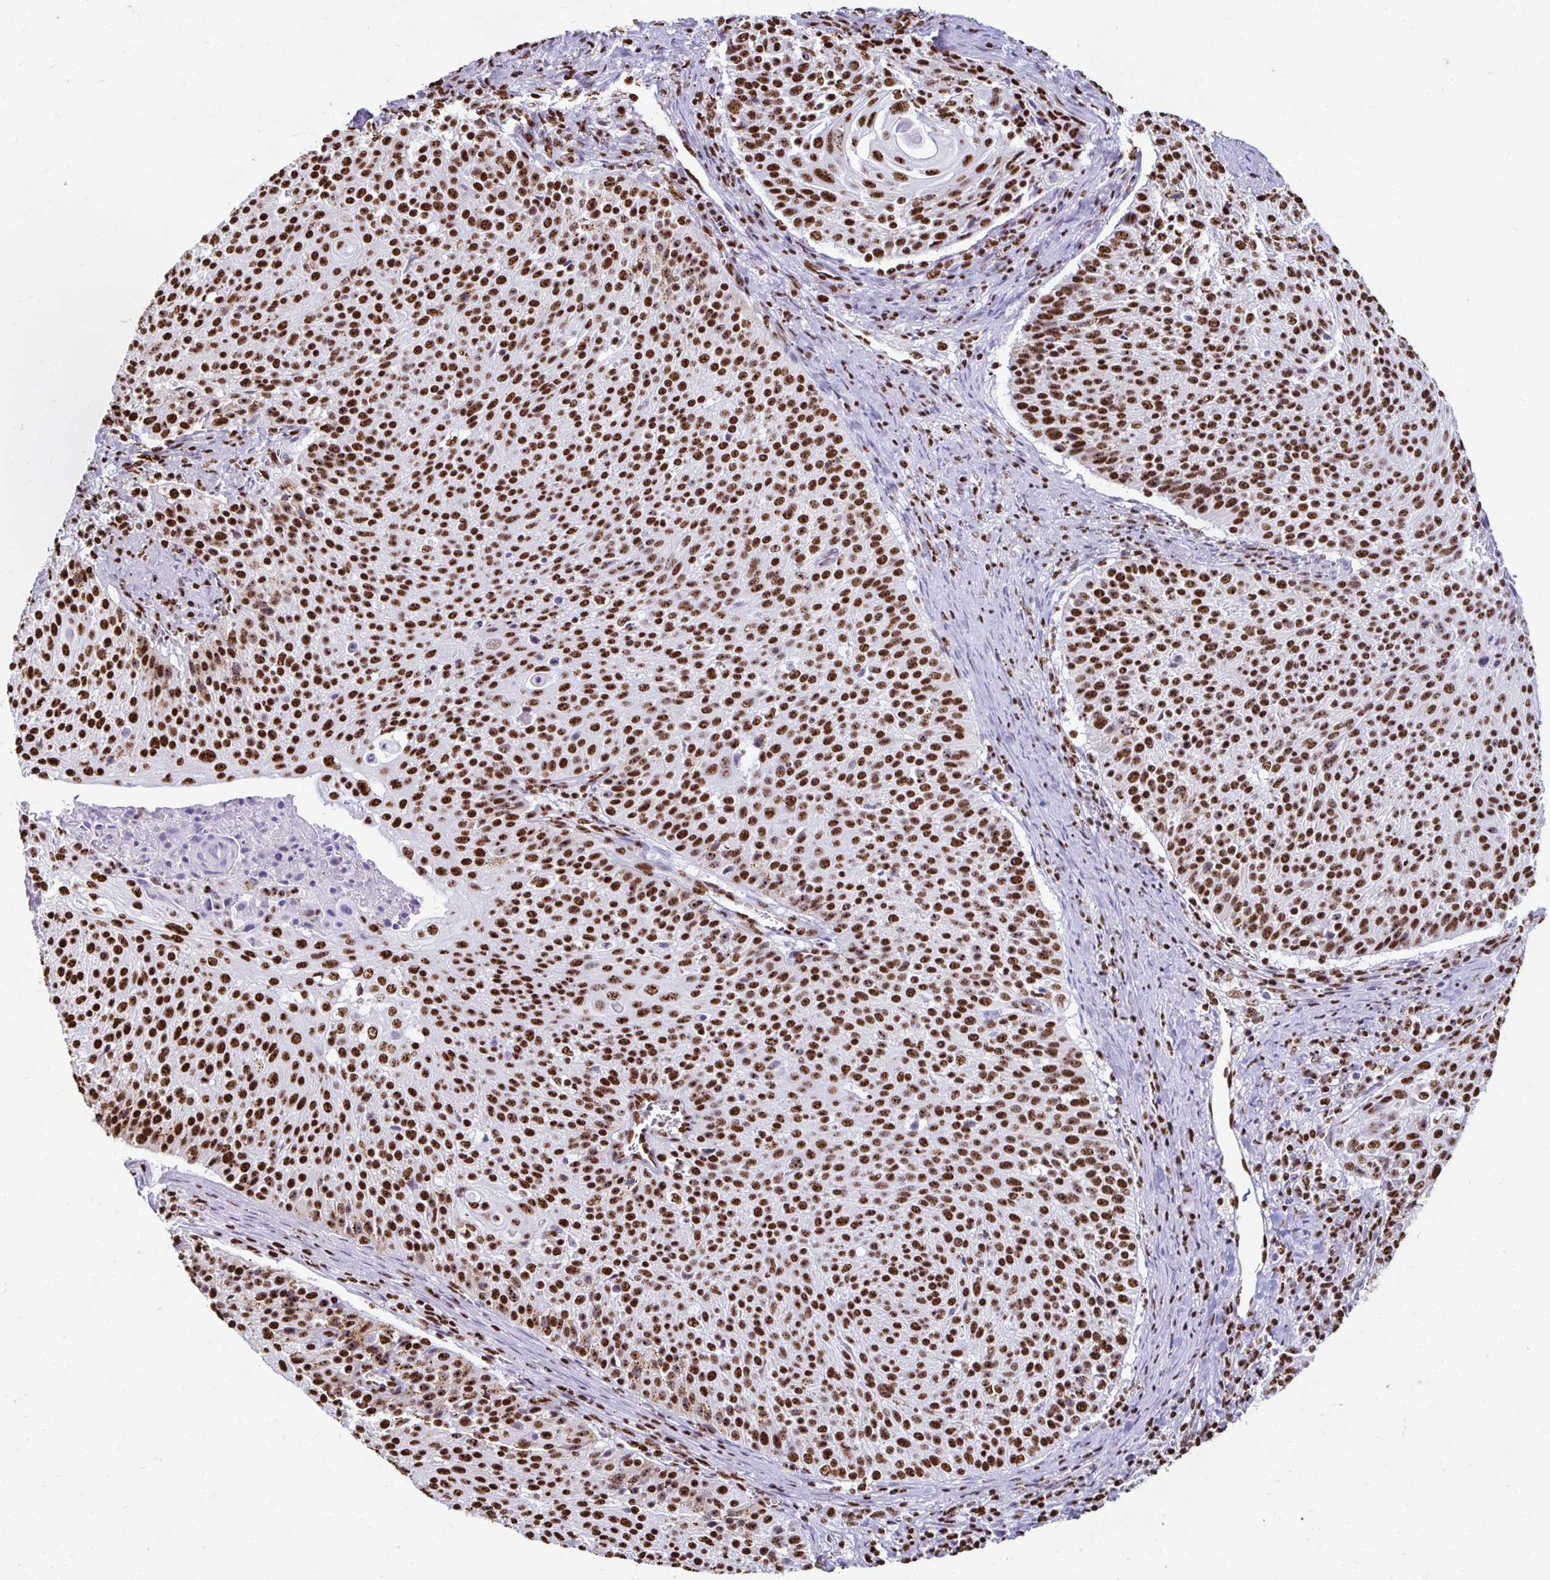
{"staining": {"intensity": "strong", "quantity": ">75%", "location": "nuclear"}, "tissue": "cervical cancer", "cell_type": "Tumor cells", "image_type": "cancer", "snomed": [{"axis": "morphology", "description": "Squamous cell carcinoma, NOS"}, {"axis": "topography", "description": "Cervix"}], "caption": "About >75% of tumor cells in cervical cancer (squamous cell carcinoma) display strong nuclear protein staining as visualized by brown immunohistochemical staining.", "gene": "NONO", "patient": {"sex": "female", "age": 31}}